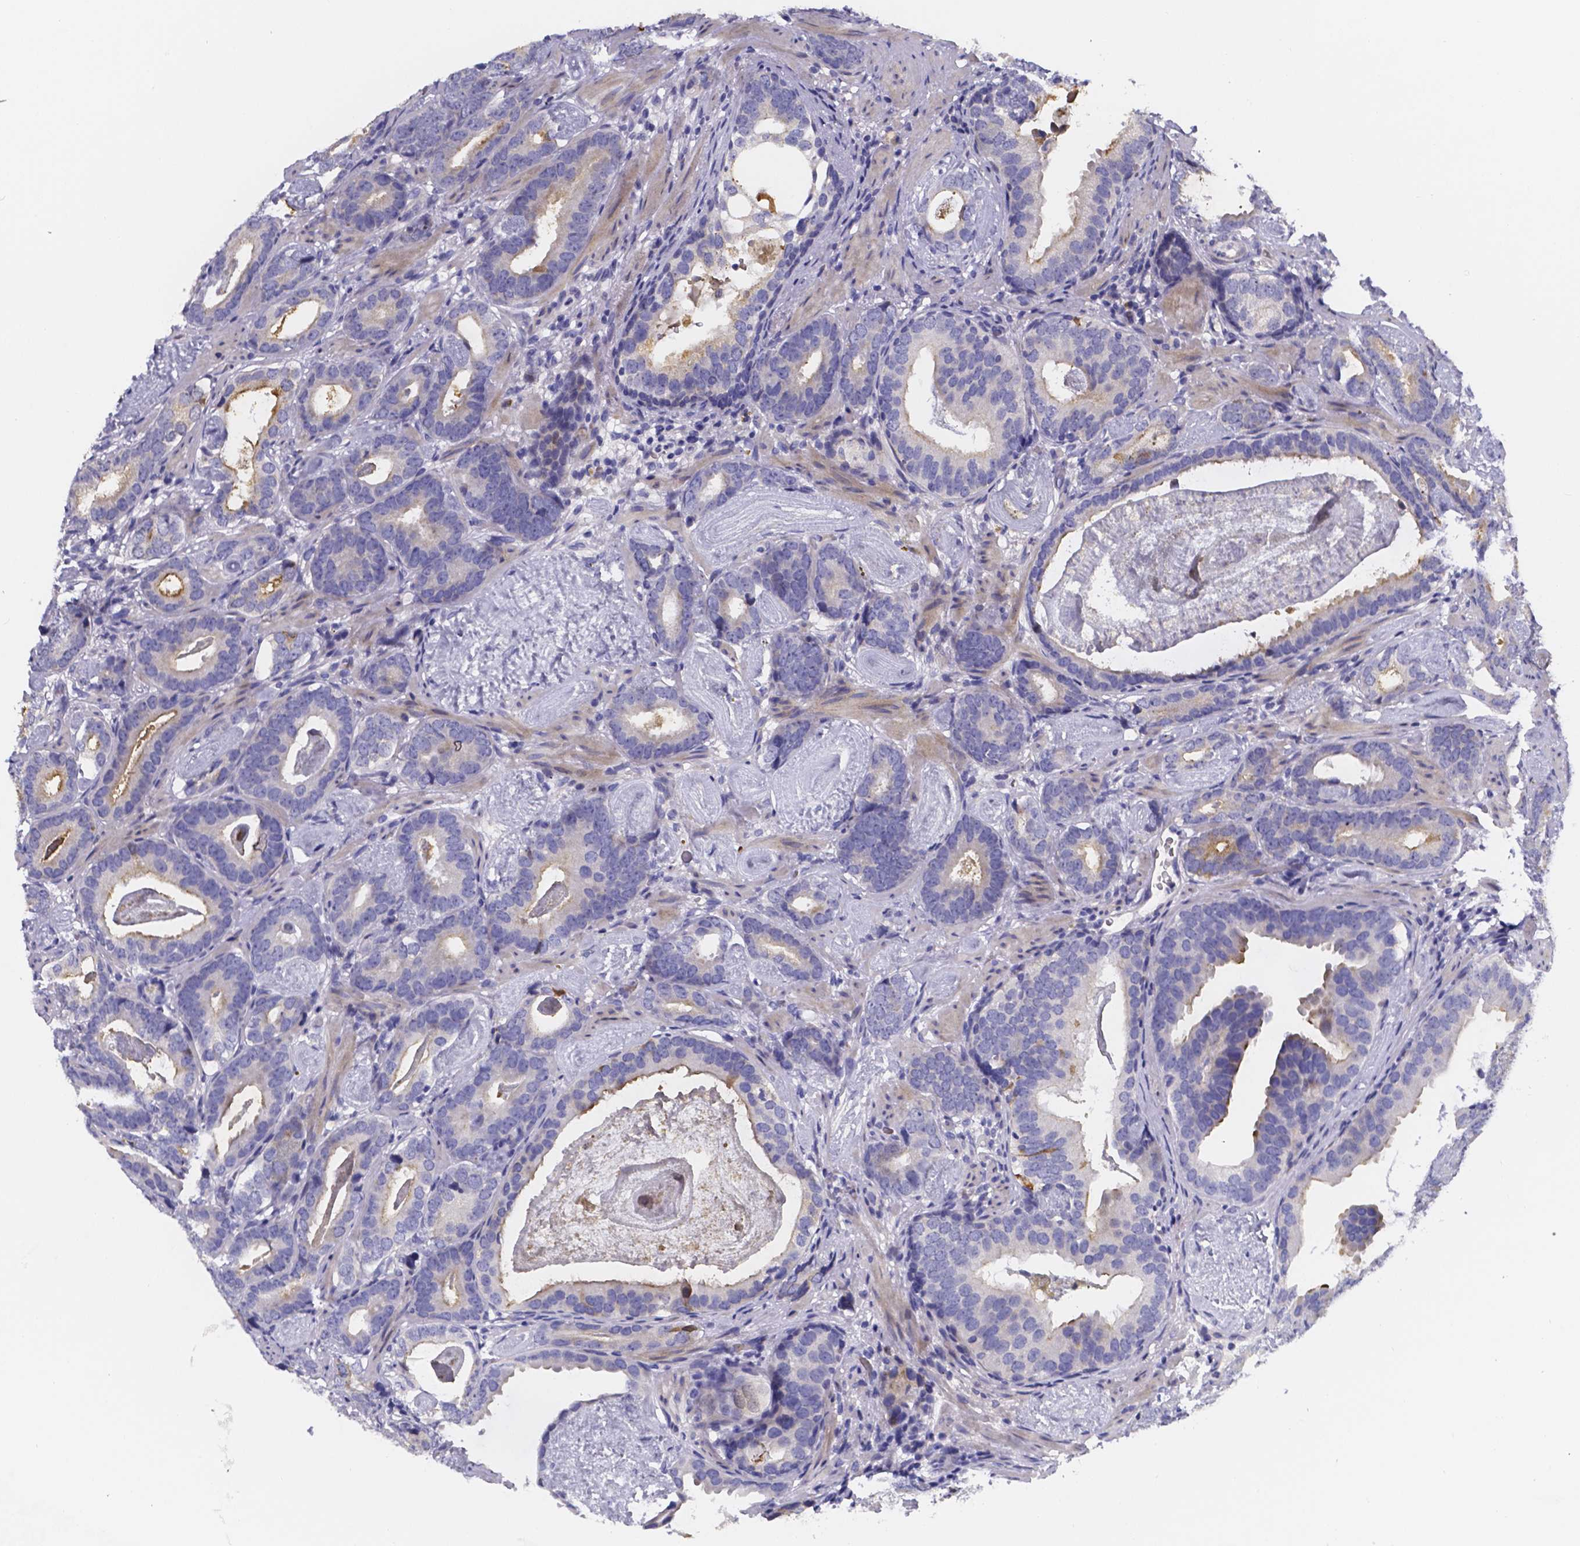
{"staining": {"intensity": "moderate", "quantity": "<25%", "location": "cytoplasmic/membranous"}, "tissue": "prostate cancer", "cell_type": "Tumor cells", "image_type": "cancer", "snomed": [{"axis": "morphology", "description": "Adenocarcinoma, Low grade"}, {"axis": "topography", "description": "Prostate and seminal vesicle, NOS"}], "caption": "Immunohistochemical staining of adenocarcinoma (low-grade) (prostate) demonstrates low levels of moderate cytoplasmic/membranous protein positivity in about <25% of tumor cells.", "gene": "GABRA3", "patient": {"sex": "male", "age": 71}}